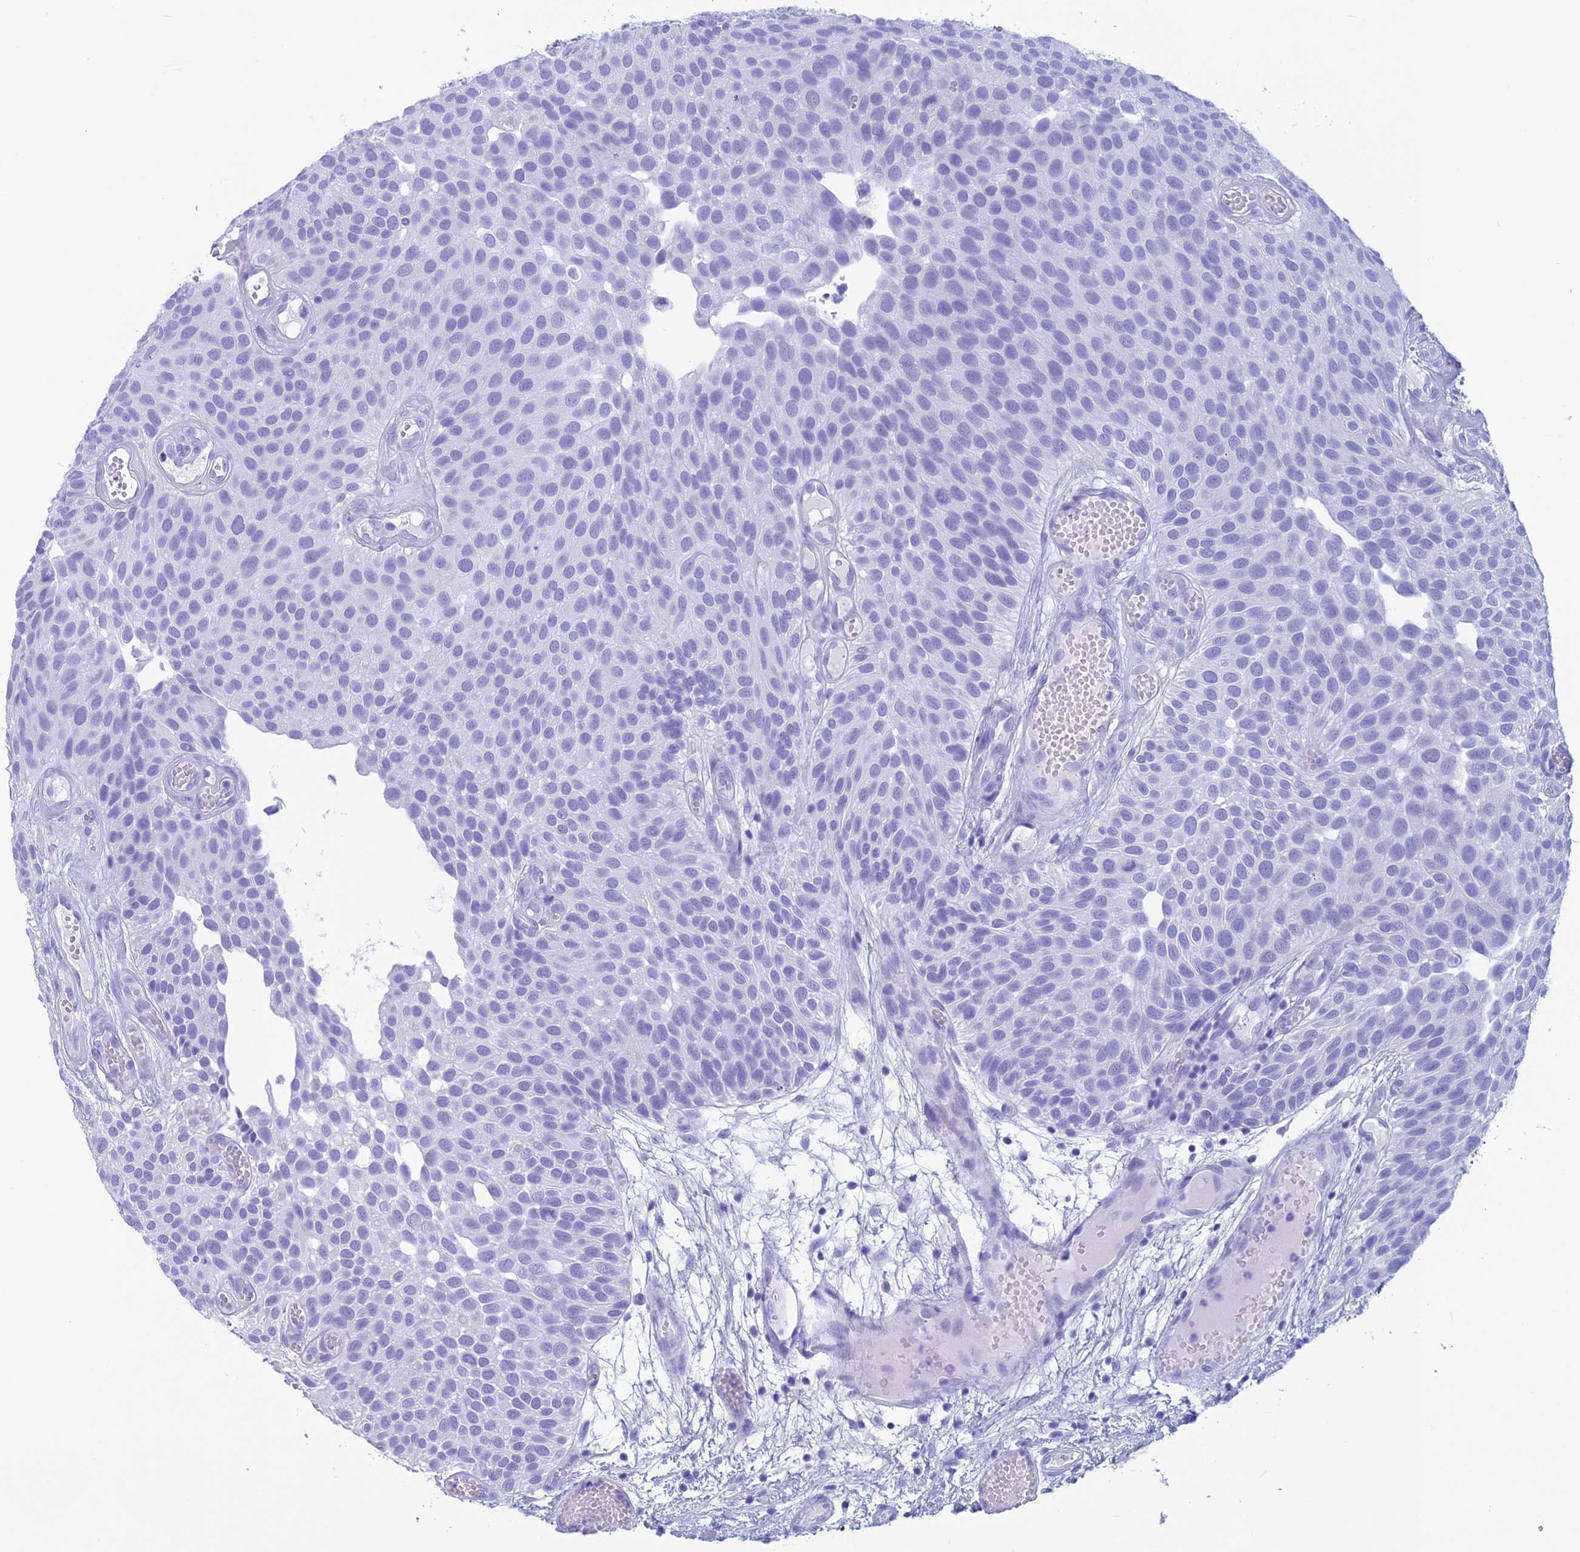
{"staining": {"intensity": "negative", "quantity": "none", "location": "none"}, "tissue": "urothelial cancer", "cell_type": "Tumor cells", "image_type": "cancer", "snomed": [{"axis": "morphology", "description": "Urothelial carcinoma, Low grade"}, {"axis": "topography", "description": "Urinary bladder"}], "caption": "IHC image of urothelial carcinoma (low-grade) stained for a protein (brown), which displays no staining in tumor cells.", "gene": "TRAM1L1", "patient": {"sex": "male", "age": 89}}